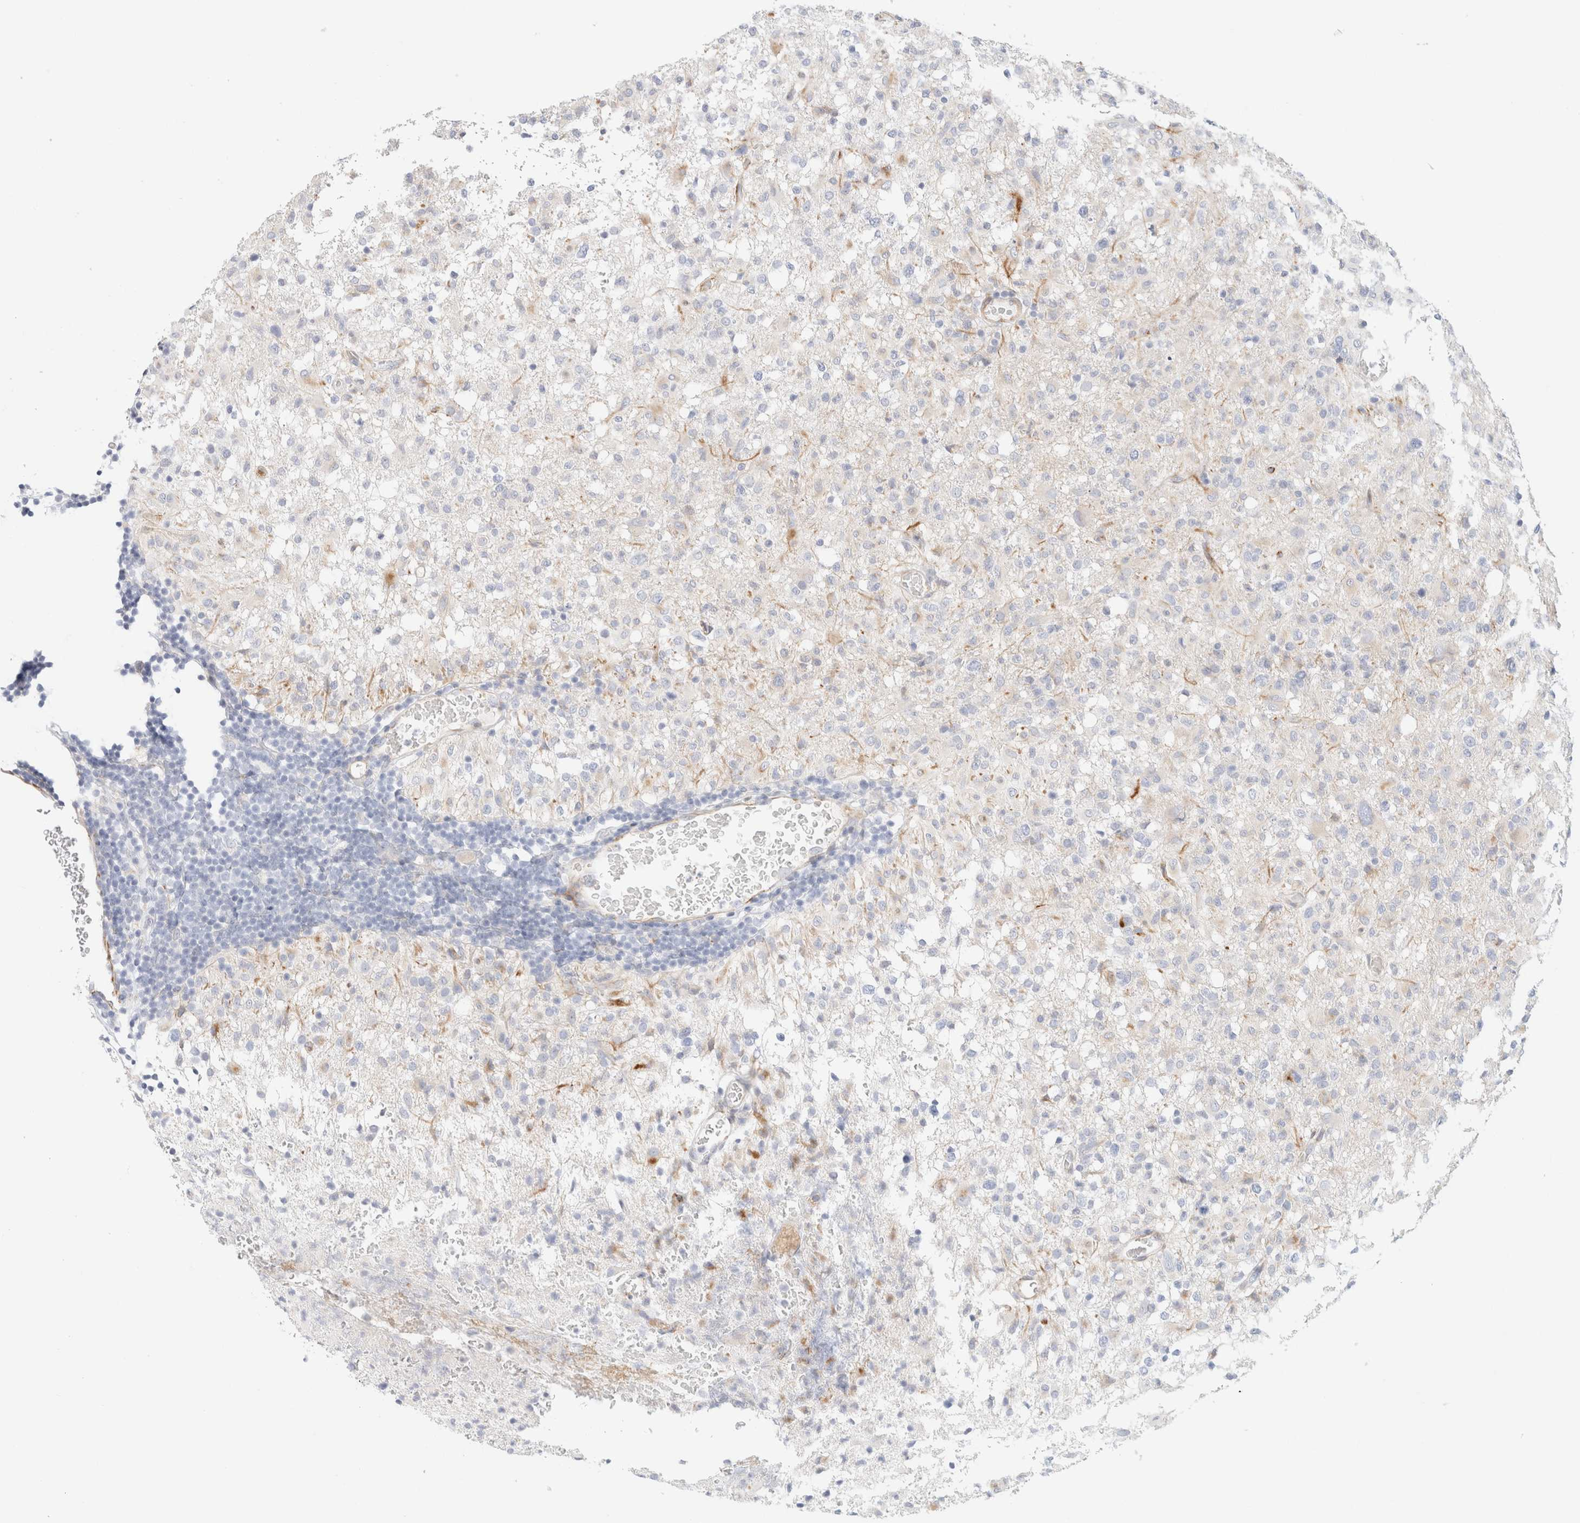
{"staining": {"intensity": "negative", "quantity": "none", "location": "none"}, "tissue": "glioma", "cell_type": "Tumor cells", "image_type": "cancer", "snomed": [{"axis": "morphology", "description": "Glioma, malignant, High grade"}, {"axis": "topography", "description": "Brain"}], "caption": "DAB (3,3'-diaminobenzidine) immunohistochemical staining of human glioma demonstrates no significant positivity in tumor cells. The staining is performed using DAB brown chromogen with nuclei counter-stained in using hematoxylin.", "gene": "SLC25A48", "patient": {"sex": "female", "age": 57}}